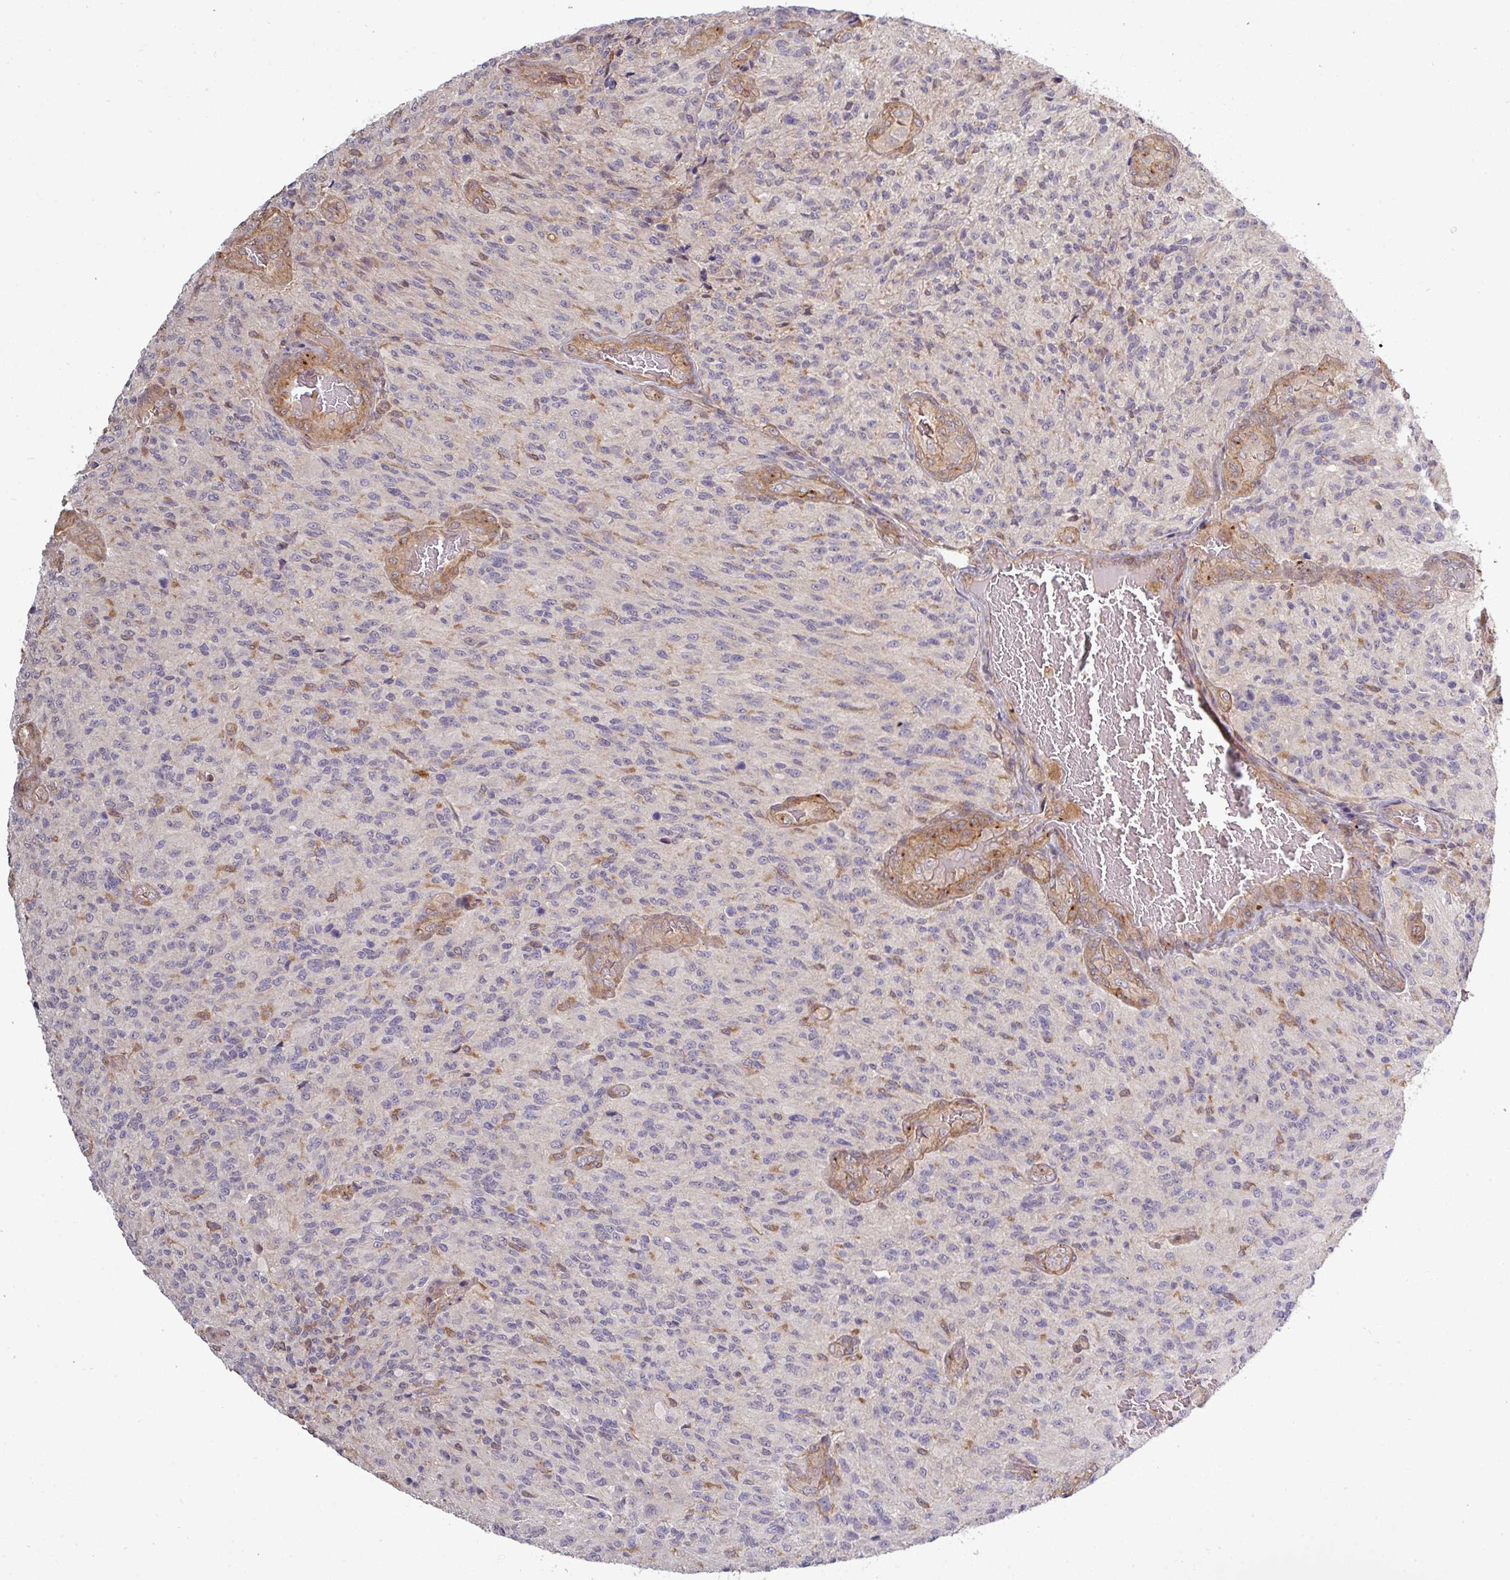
{"staining": {"intensity": "negative", "quantity": "none", "location": "none"}, "tissue": "glioma", "cell_type": "Tumor cells", "image_type": "cancer", "snomed": [{"axis": "morphology", "description": "Normal tissue, NOS"}, {"axis": "morphology", "description": "Glioma, malignant, High grade"}, {"axis": "topography", "description": "Cerebral cortex"}], "caption": "Immunohistochemistry micrograph of malignant high-grade glioma stained for a protein (brown), which exhibits no staining in tumor cells.", "gene": "TUSC3", "patient": {"sex": "male", "age": 56}}